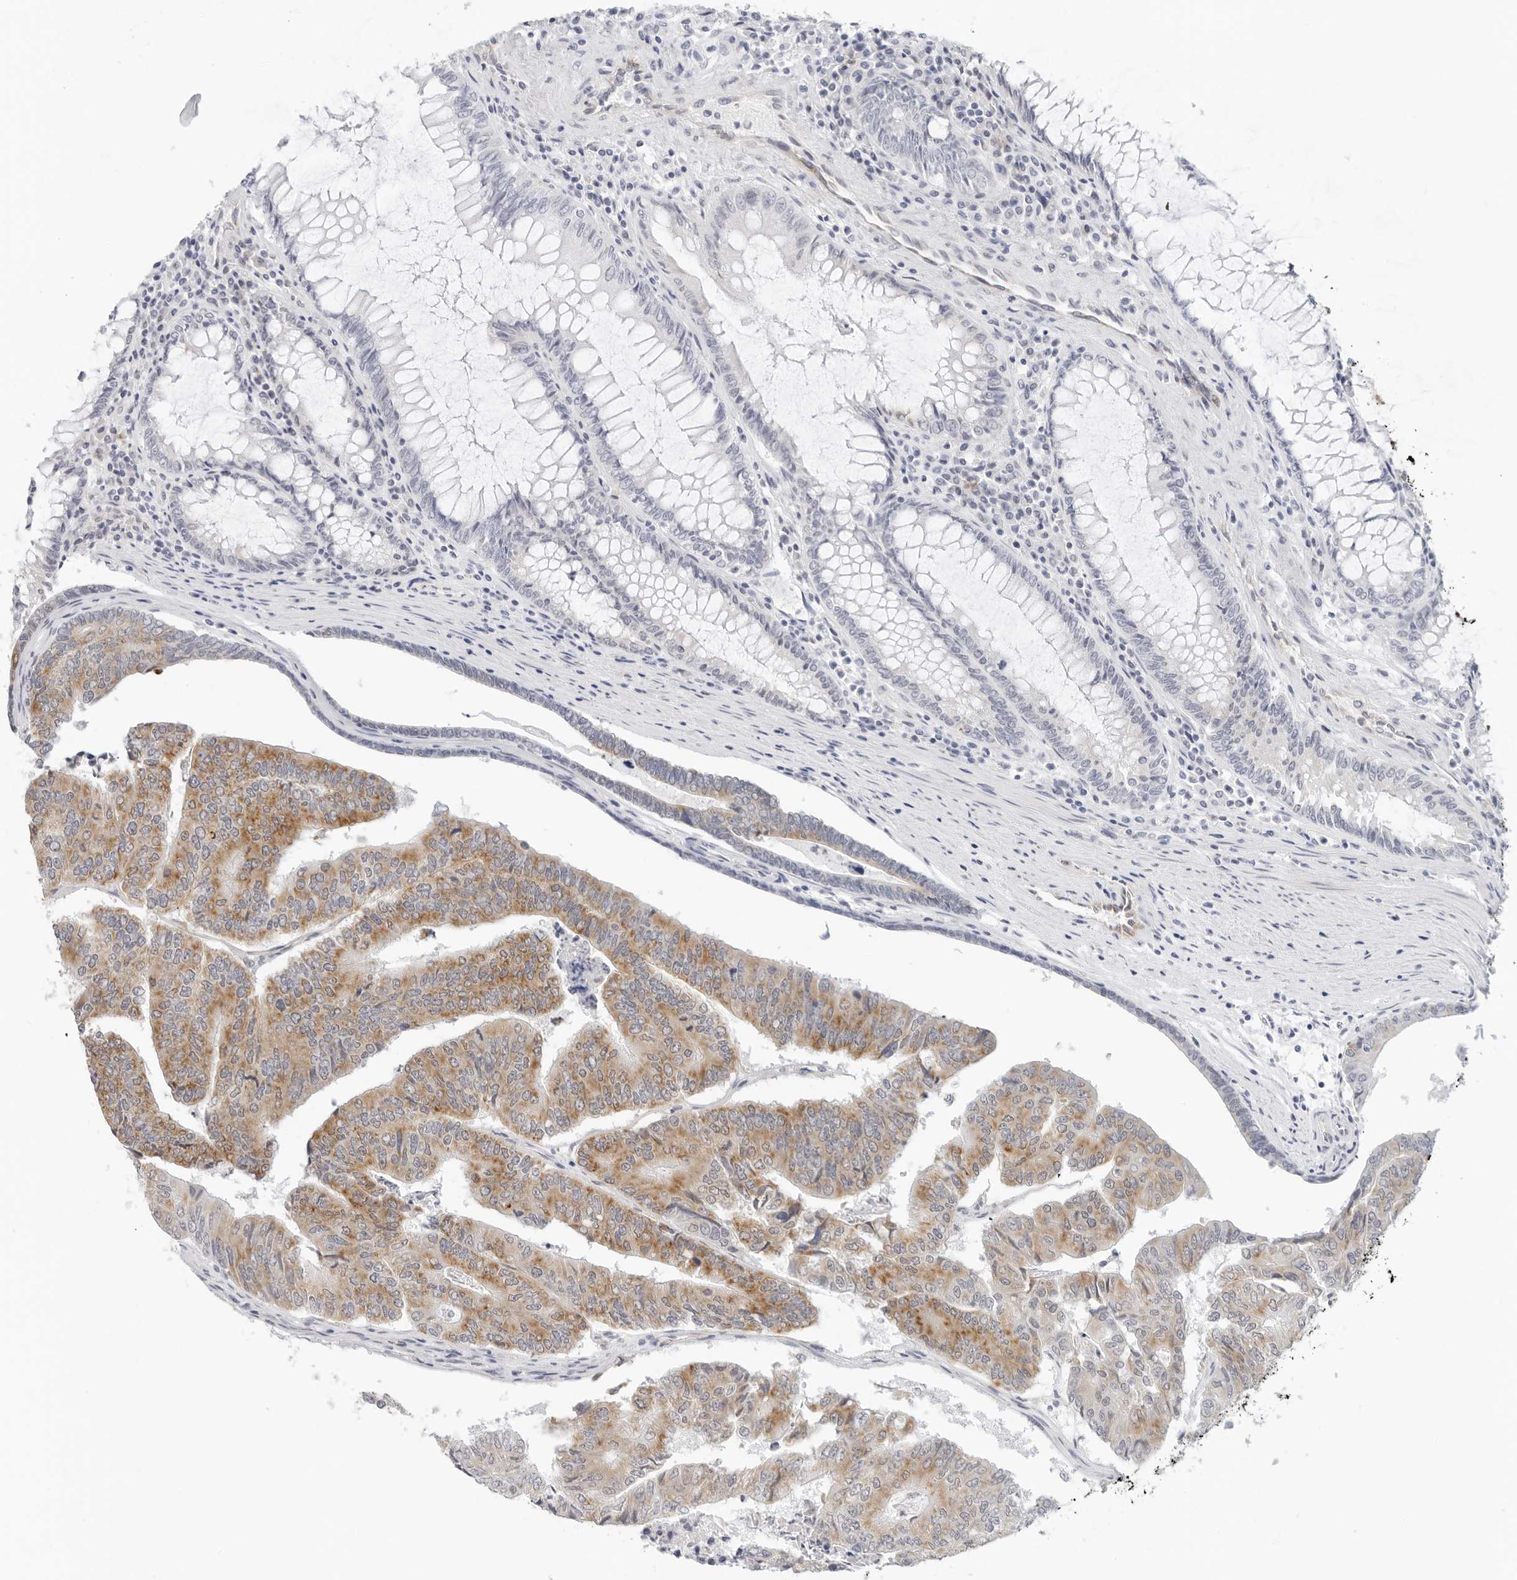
{"staining": {"intensity": "moderate", "quantity": "25%-75%", "location": "cytoplasmic/membranous"}, "tissue": "colorectal cancer", "cell_type": "Tumor cells", "image_type": "cancer", "snomed": [{"axis": "morphology", "description": "Adenocarcinoma, NOS"}, {"axis": "topography", "description": "Colon"}], "caption": "Immunohistochemistry (IHC) micrograph of colorectal adenocarcinoma stained for a protein (brown), which demonstrates medium levels of moderate cytoplasmic/membranous staining in about 25%-75% of tumor cells.", "gene": "RC3H1", "patient": {"sex": "female", "age": 67}}